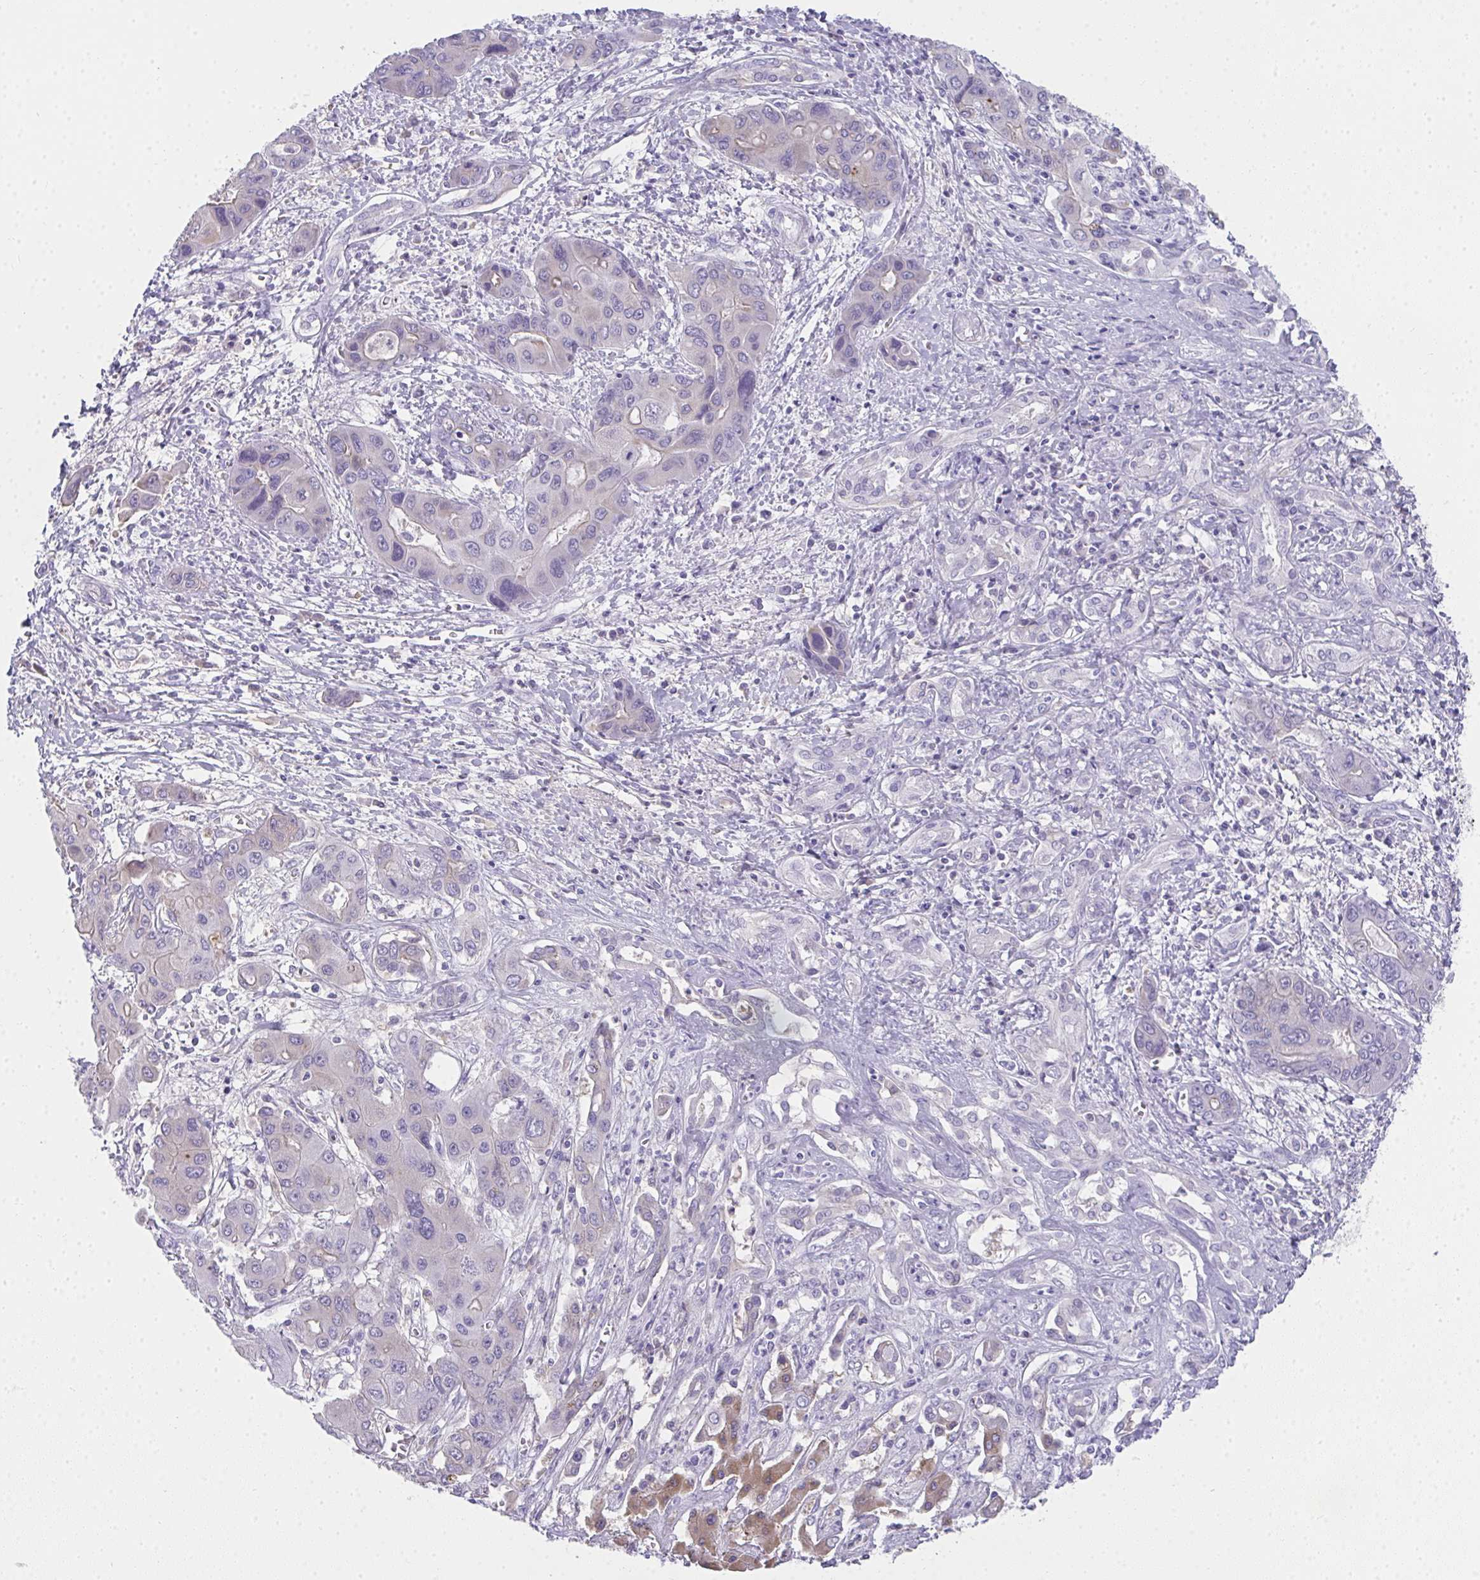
{"staining": {"intensity": "negative", "quantity": "none", "location": "none"}, "tissue": "liver cancer", "cell_type": "Tumor cells", "image_type": "cancer", "snomed": [{"axis": "morphology", "description": "Cholangiocarcinoma"}, {"axis": "topography", "description": "Liver"}], "caption": "Immunohistochemistry (IHC) of liver cholangiocarcinoma exhibits no staining in tumor cells.", "gene": "ZSWIM3", "patient": {"sex": "male", "age": 67}}